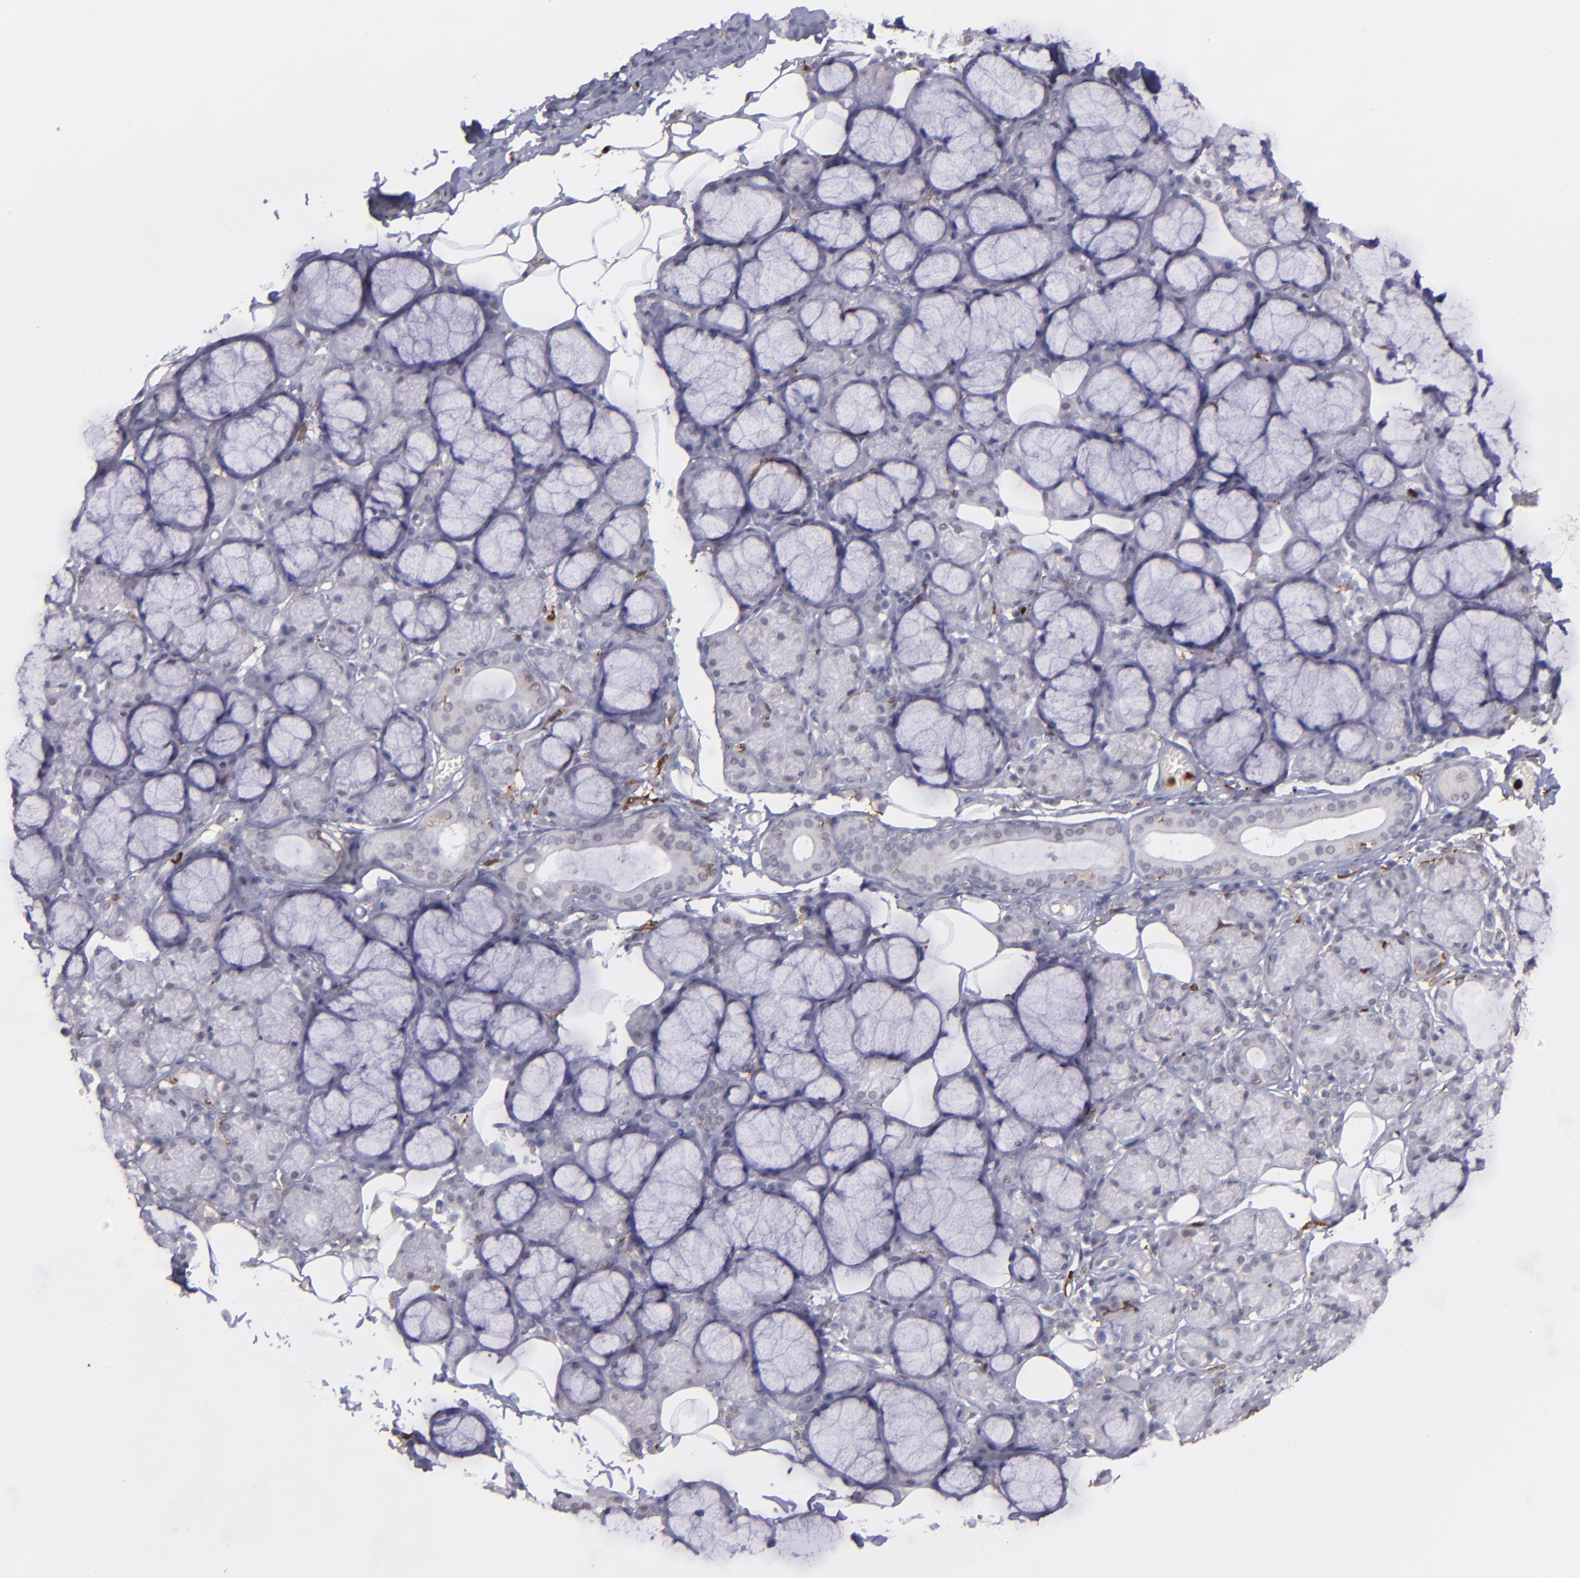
{"staining": {"intensity": "moderate", "quantity": "25%-75%", "location": "cytoplasmic/membranous"}, "tissue": "salivary gland", "cell_type": "Glandular cells", "image_type": "normal", "snomed": [{"axis": "morphology", "description": "Normal tissue, NOS"}, {"axis": "topography", "description": "Skeletal muscle"}, {"axis": "topography", "description": "Oral tissue"}, {"axis": "topography", "description": "Salivary gland"}, {"axis": "topography", "description": "Peripheral nerve tissue"}], "caption": "Immunohistochemical staining of benign human salivary gland displays 25%-75% levels of moderate cytoplasmic/membranous protein positivity in about 25%-75% of glandular cells. (DAB (3,3'-diaminobenzidine) = brown stain, brightfield microscopy at high magnification).", "gene": "NCF2", "patient": {"sex": "male", "age": 54}}